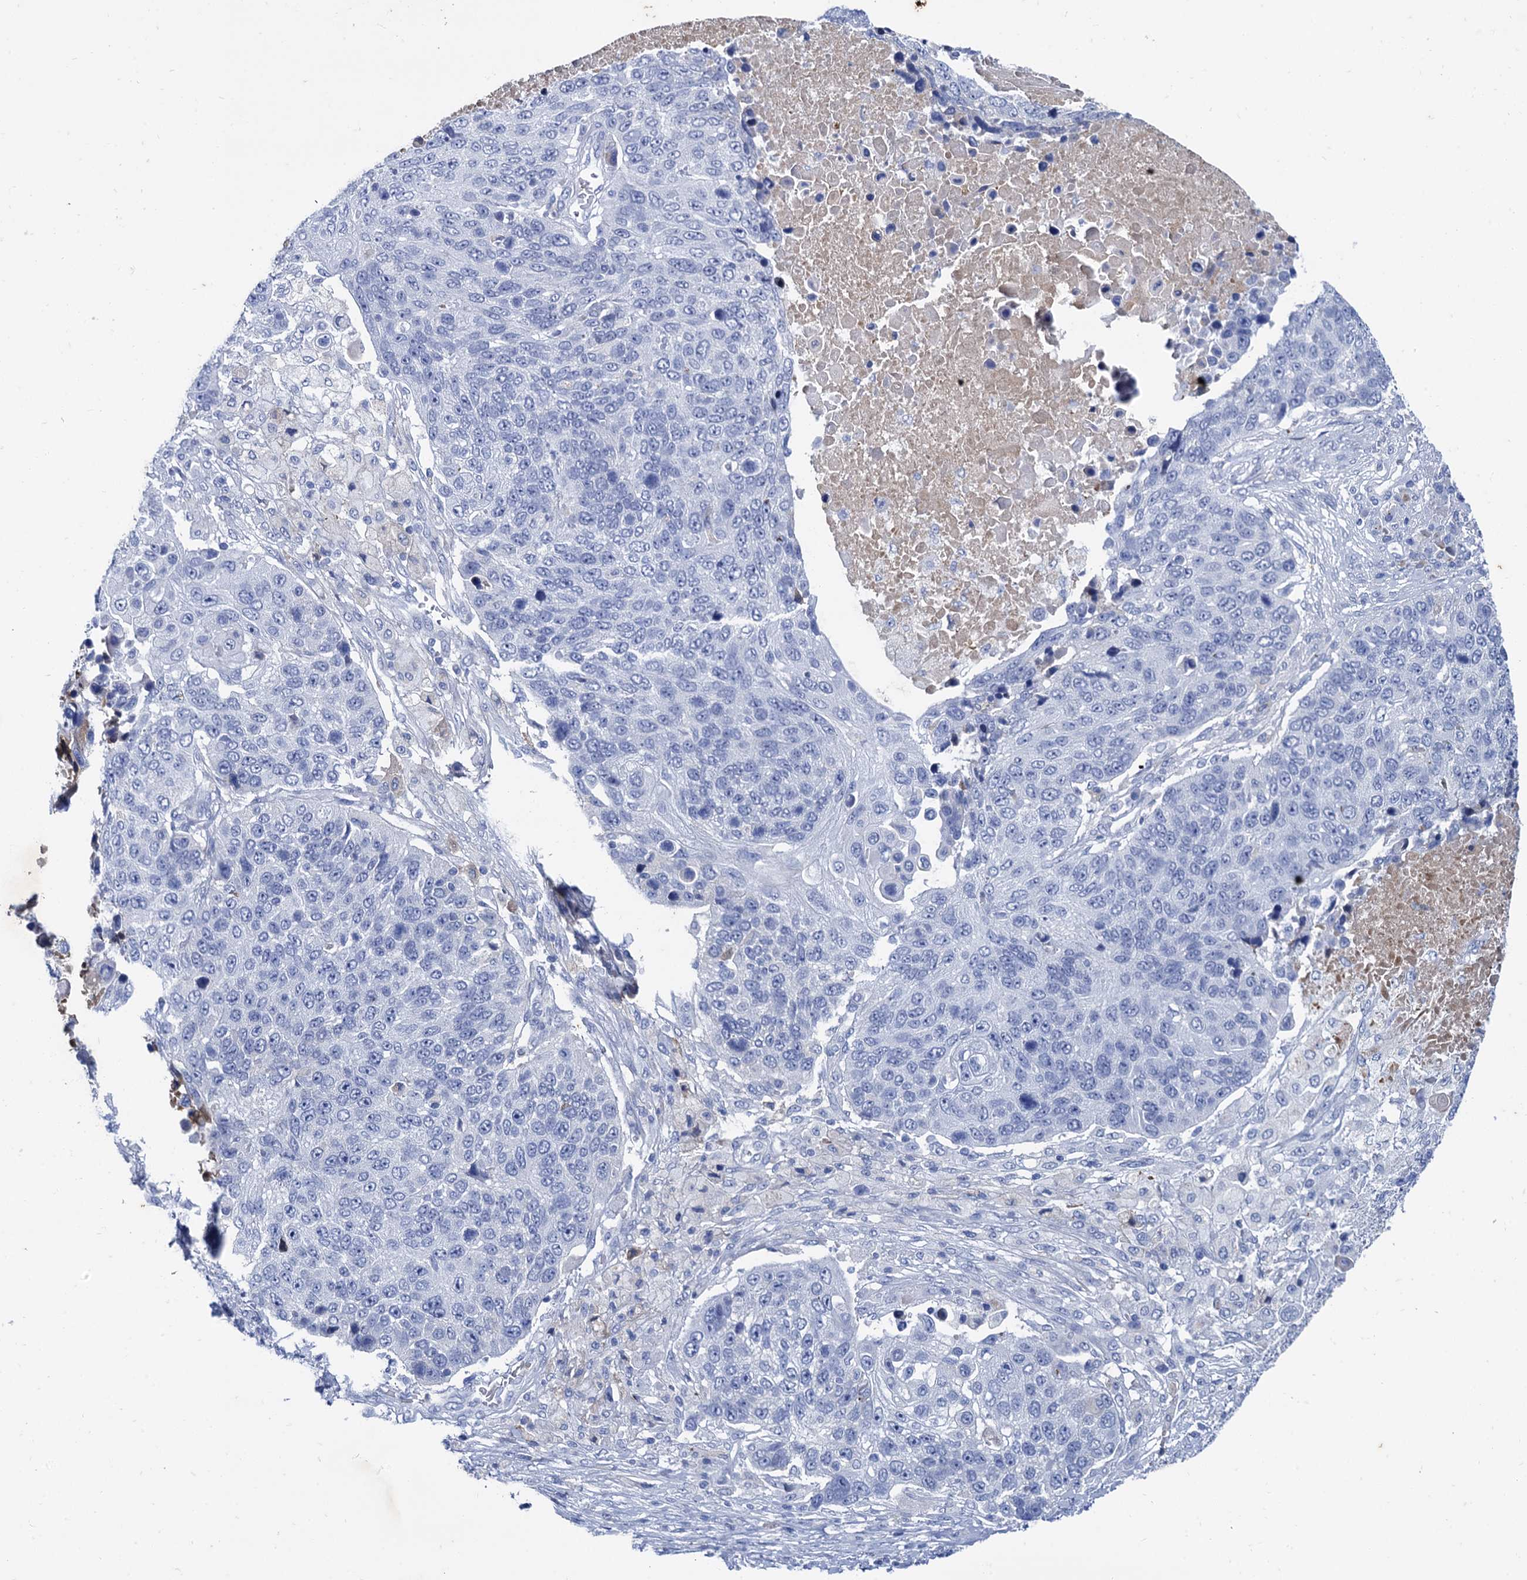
{"staining": {"intensity": "negative", "quantity": "none", "location": "none"}, "tissue": "lung cancer", "cell_type": "Tumor cells", "image_type": "cancer", "snomed": [{"axis": "morphology", "description": "Normal tissue, NOS"}, {"axis": "morphology", "description": "Squamous cell carcinoma, NOS"}, {"axis": "topography", "description": "Lymph node"}, {"axis": "topography", "description": "Lung"}], "caption": "This is an IHC histopathology image of lung squamous cell carcinoma. There is no staining in tumor cells.", "gene": "TMEM72", "patient": {"sex": "male", "age": 66}}